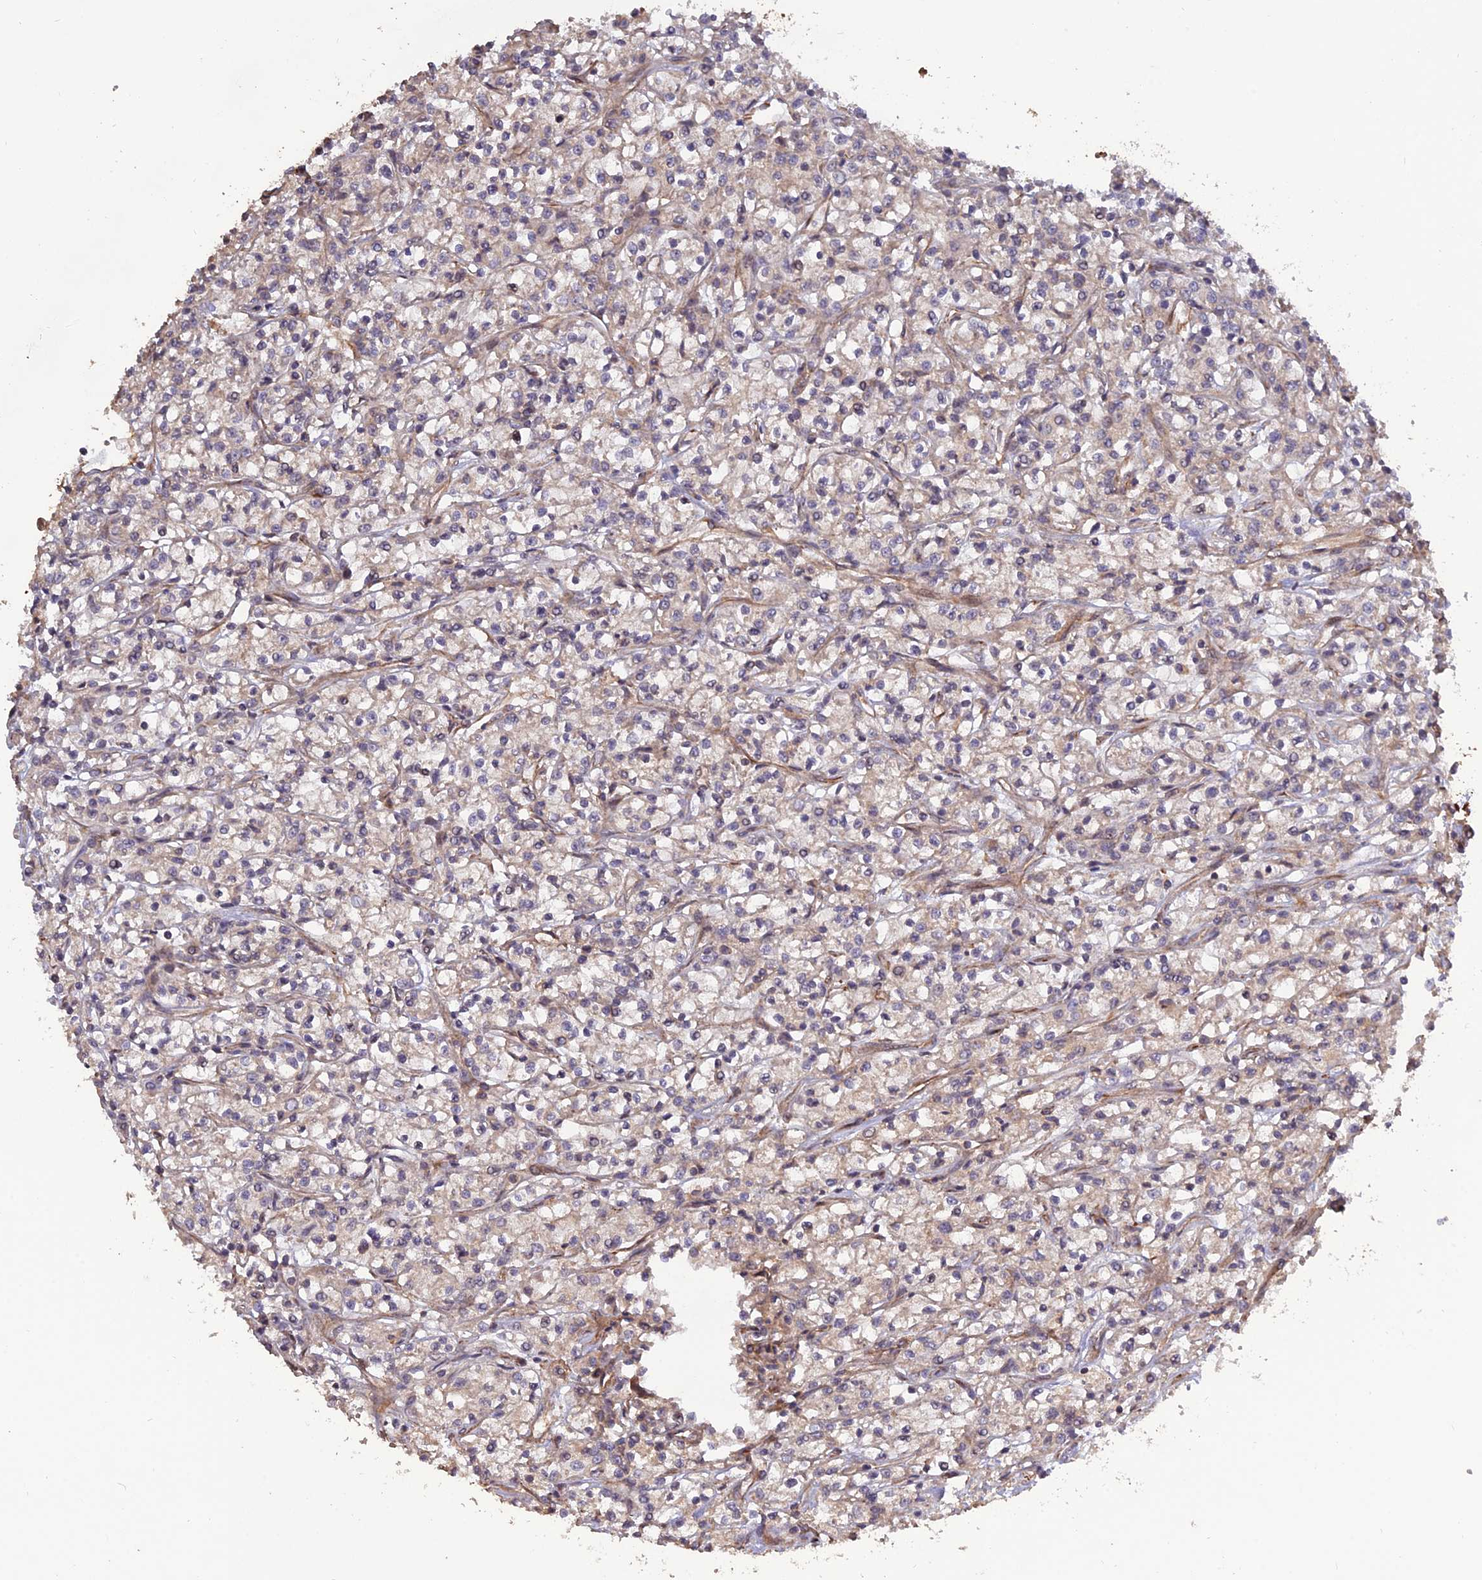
{"staining": {"intensity": "weak", "quantity": "25%-75%", "location": "cytoplasmic/membranous"}, "tissue": "renal cancer", "cell_type": "Tumor cells", "image_type": "cancer", "snomed": [{"axis": "morphology", "description": "Adenocarcinoma, NOS"}, {"axis": "topography", "description": "Kidney"}], "caption": "Protein staining of renal cancer (adenocarcinoma) tissue reveals weak cytoplasmic/membranous expression in about 25%-75% of tumor cells.", "gene": "CREBL2", "patient": {"sex": "female", "age": 59}}